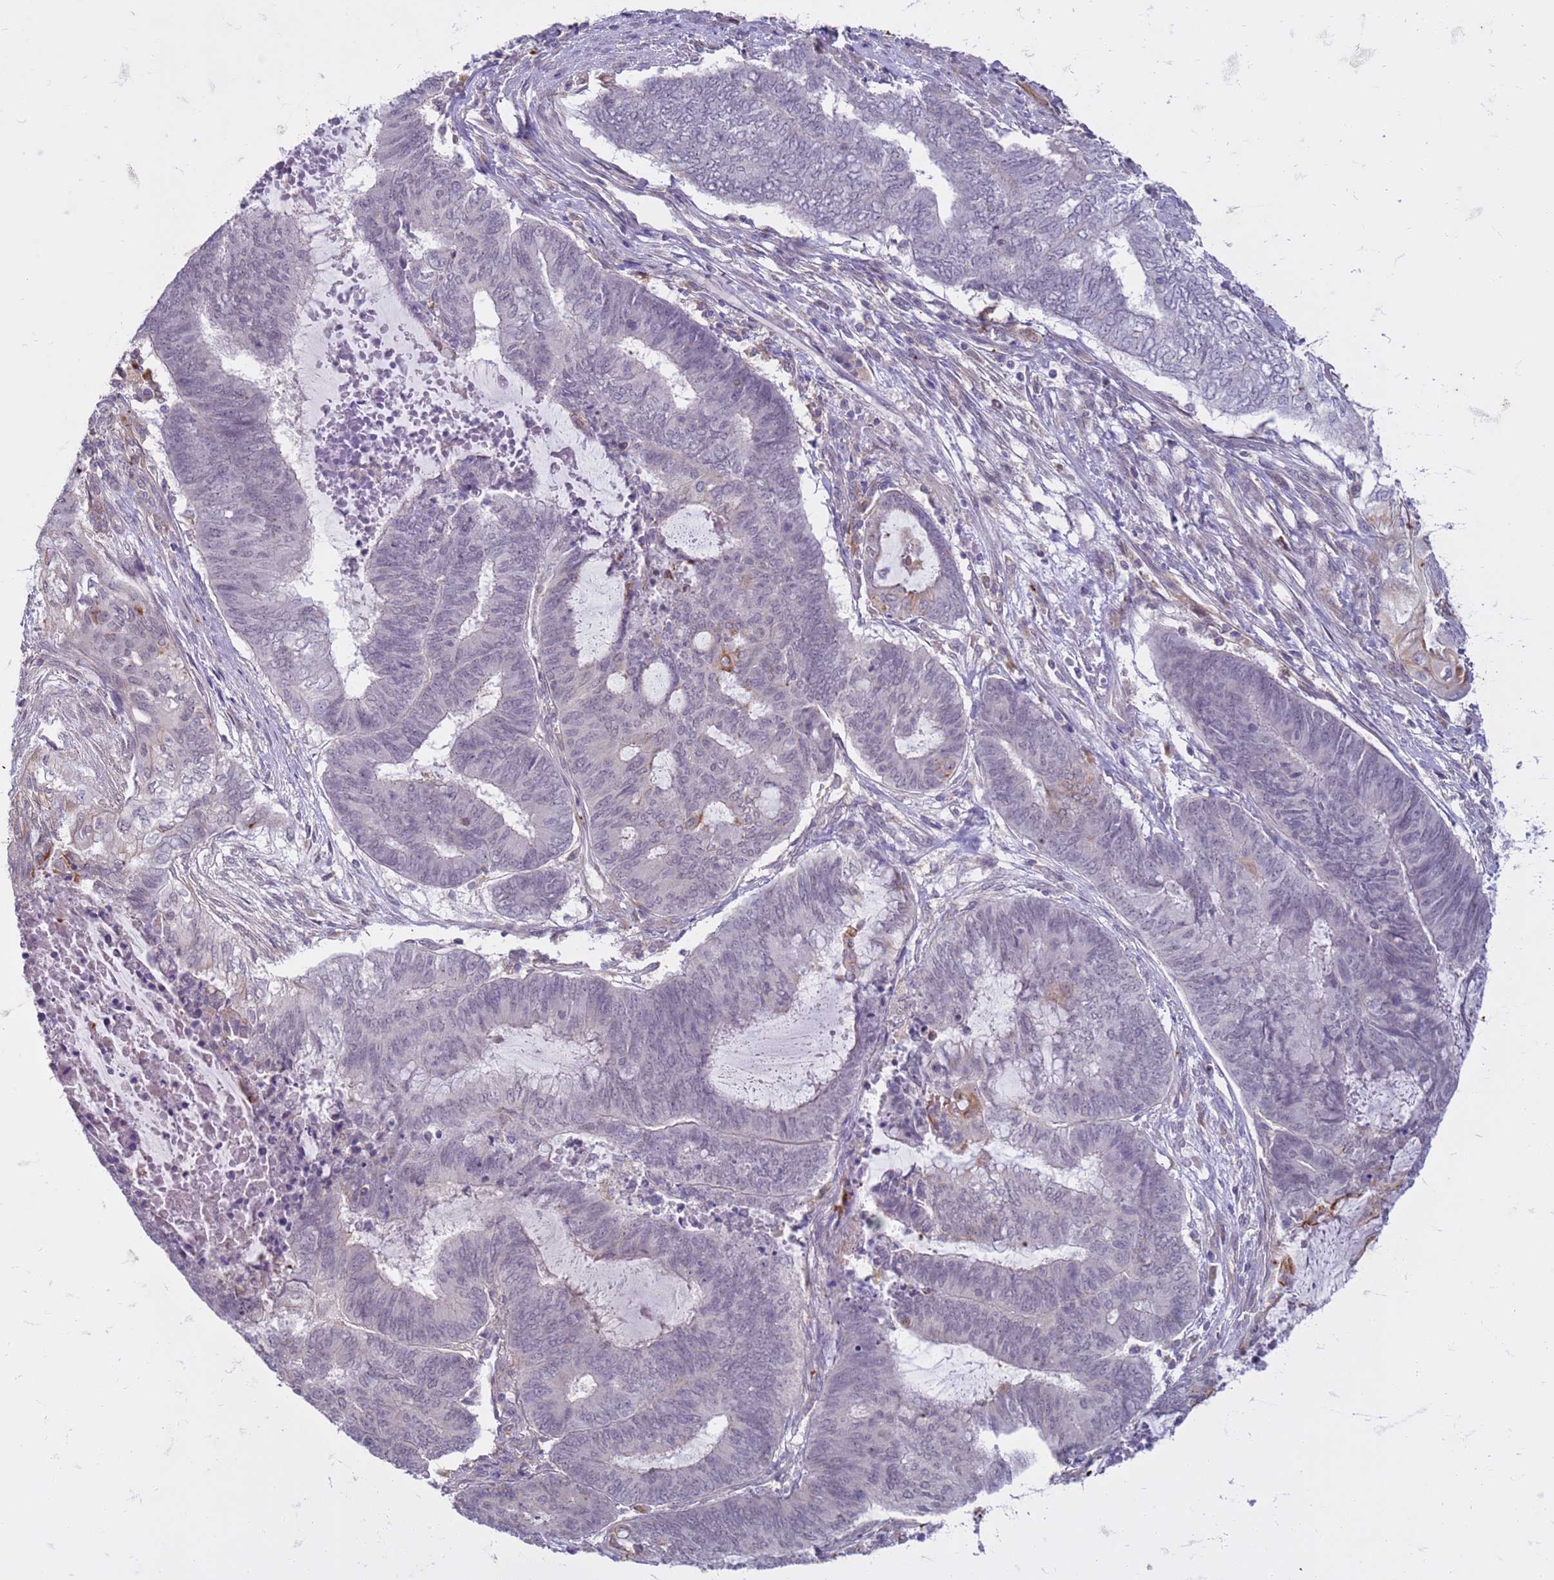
{"staining": {"intensity": "negative", "quantity": "none", "location": "none"}, "tissue": "endometrial cancer", "cell_type": "Tumor cells", "image_type": "cancer", "snomed": [{"axis": "morphology", "description": "Adenocarcinoma, NOS"}, {"axis": "topography", "description": "Uterus"}, {"axis": "topography", "description": "Endometrium"}], "caption": "High power microscopy micrograph of an immunohistochemistry (IHC) image of adenocarcinoma (endometrial), revealing no significant staining in tumor cells.", "gene": "SLC15A3", "patient": {"sex": "female", "age": 70}}